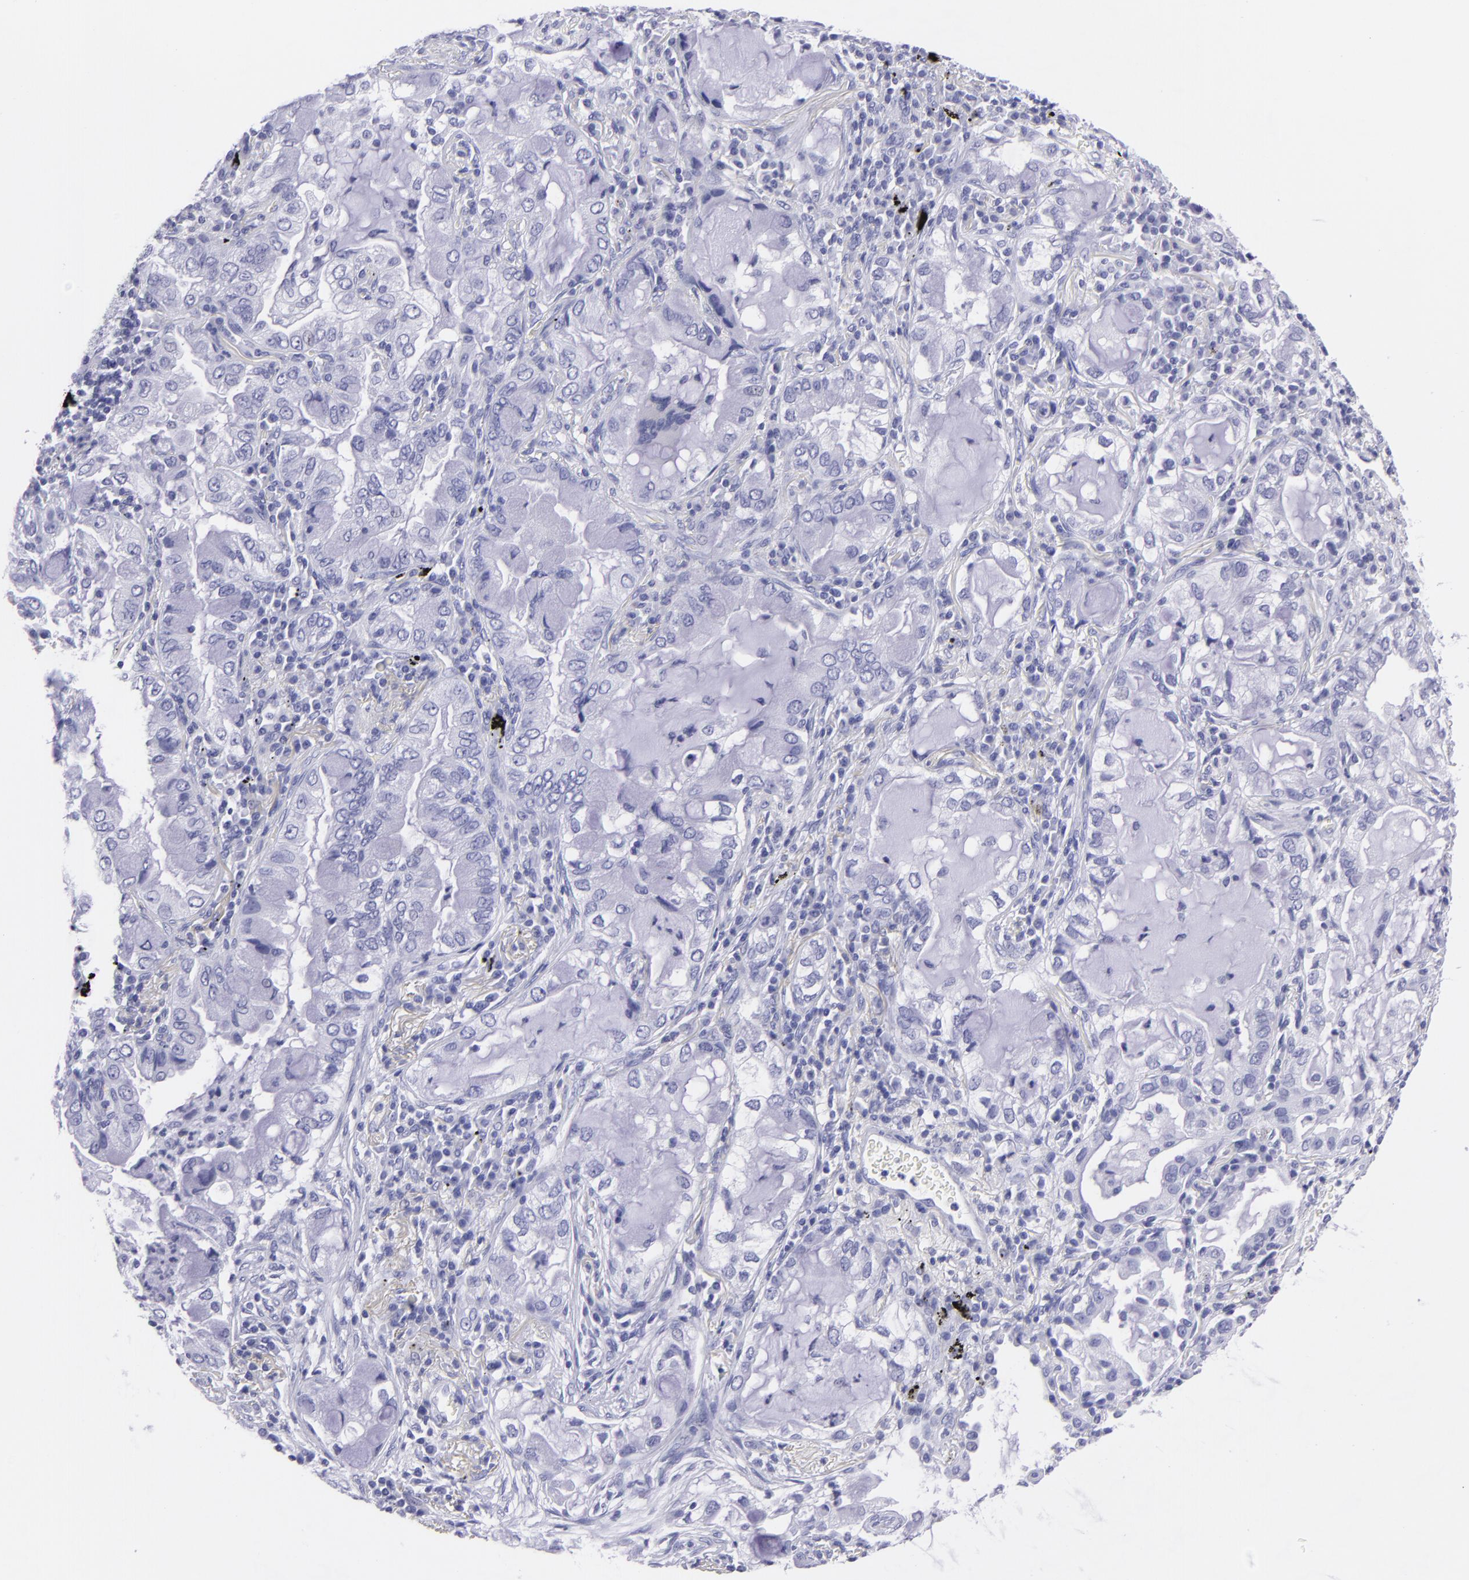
{"staining": {"intensity": "negative", "quantity": "none", "location": "none"}, "tissue": "lung cancer", "cell_type": "Tumor cells", "image_type": "cancer", "snomed": [{"axis": "morphology", "description": "Adenocarcinoma, NOS"}, {"axis": "topography", "description": "Lung"}], "caption": "Tumor cells show no significant protein expression in lung cancer (adenocarcinoma).", "gene": "CNP", "patient": {"sex": "female", "age": 50}}